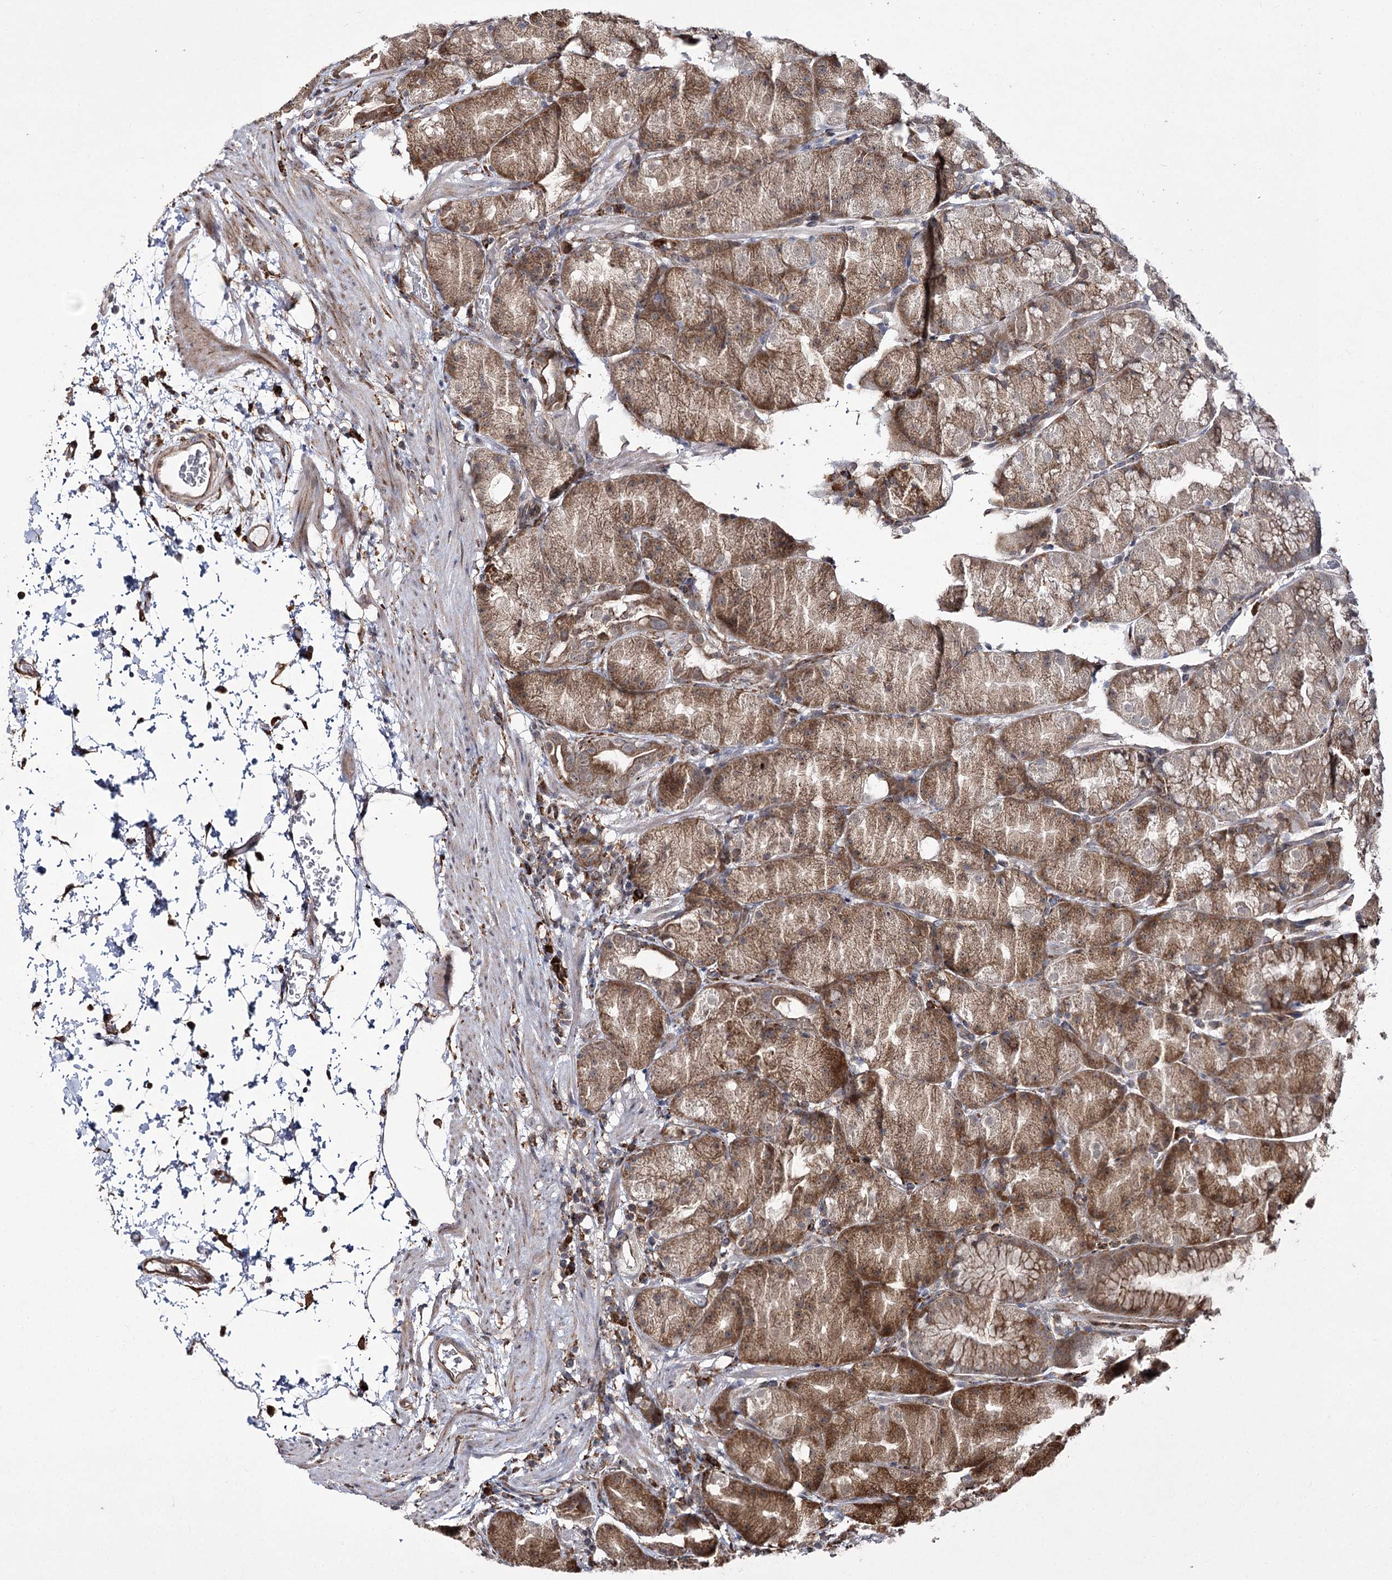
{"staining": {"intensity": "moderate", "quantity": ">75%", "location": "cytoplasmic/membranous"}, "tissue": "stomach", "cell_type": "Glandular cells", "image_type": "normal", "snomed": [{"axis": "morphology", "description": "Normal tissue, NOS"}, {"axis": "topography", "description": "Stomach, upper"}, {"axis": "topography", "description": "Stomach"}], "caption": "This is a micrograph of immunohistochemistry (IHC) staining of unremarkable stomach, which shows moderate staining in the cytoplasmic/membranous of glandular cells.", "gene": "FANCL", "patient": {"sex": "male", "age": 48}}